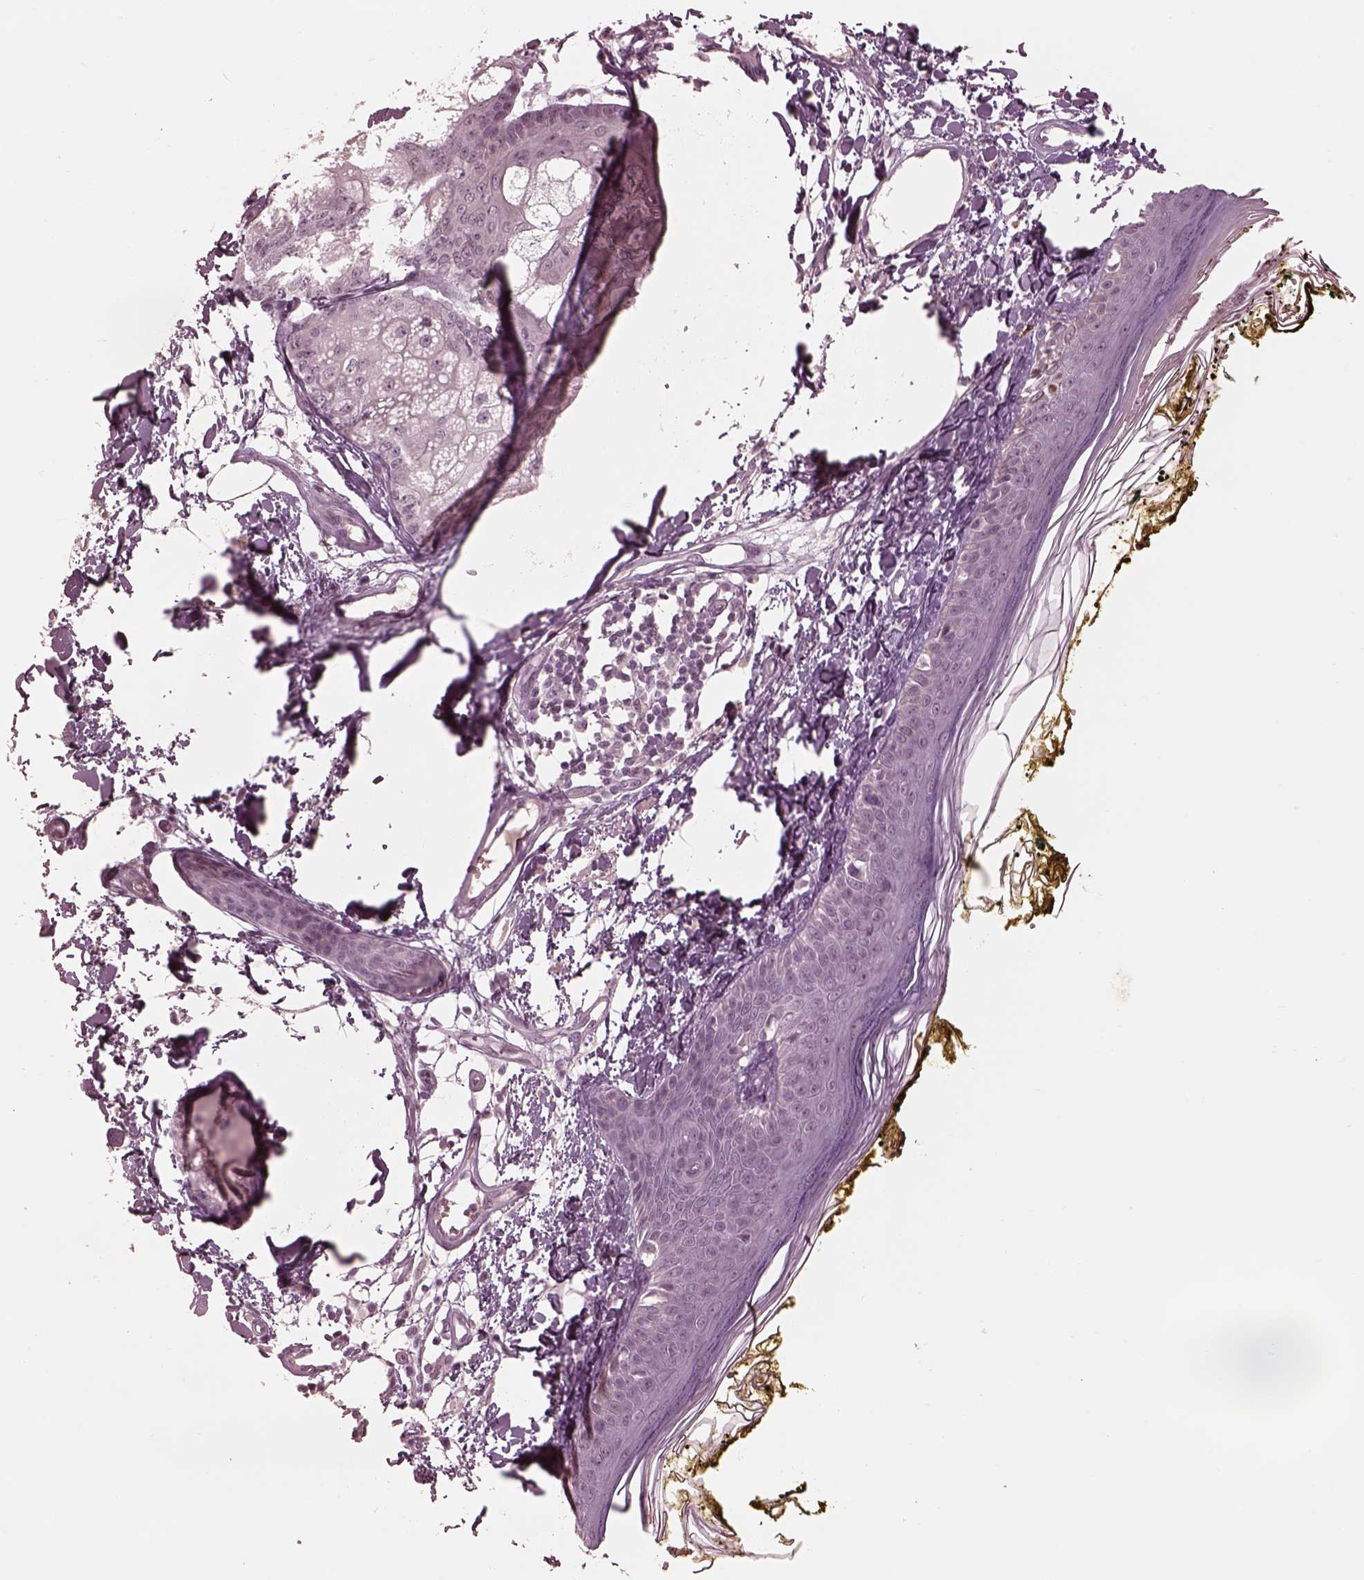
{"staining": {"intensity": "negative", "quantity": "none", "location": "none"}, "tissue": "skin", "cell_type": "Fibroblasts", "image_type": "normal", "snomed": [{"axis": "morphology", "description": "Normal tissue, NOS"}, {"axis": "topography", "description": "Skin"}], "caption": "This histopathology image is of normal skin stained with IHC to label a protein in brown with the nuclei are counter-stained blue. There is no positivity in fibroblasts. (DAB (3,3'-diaminobenzidine) immunohistochemistry (IHC) visualized using brightfield microscopy, high magnification).", "gene": "KCNA2", "patient": {"sex": "male", "age": 76}}